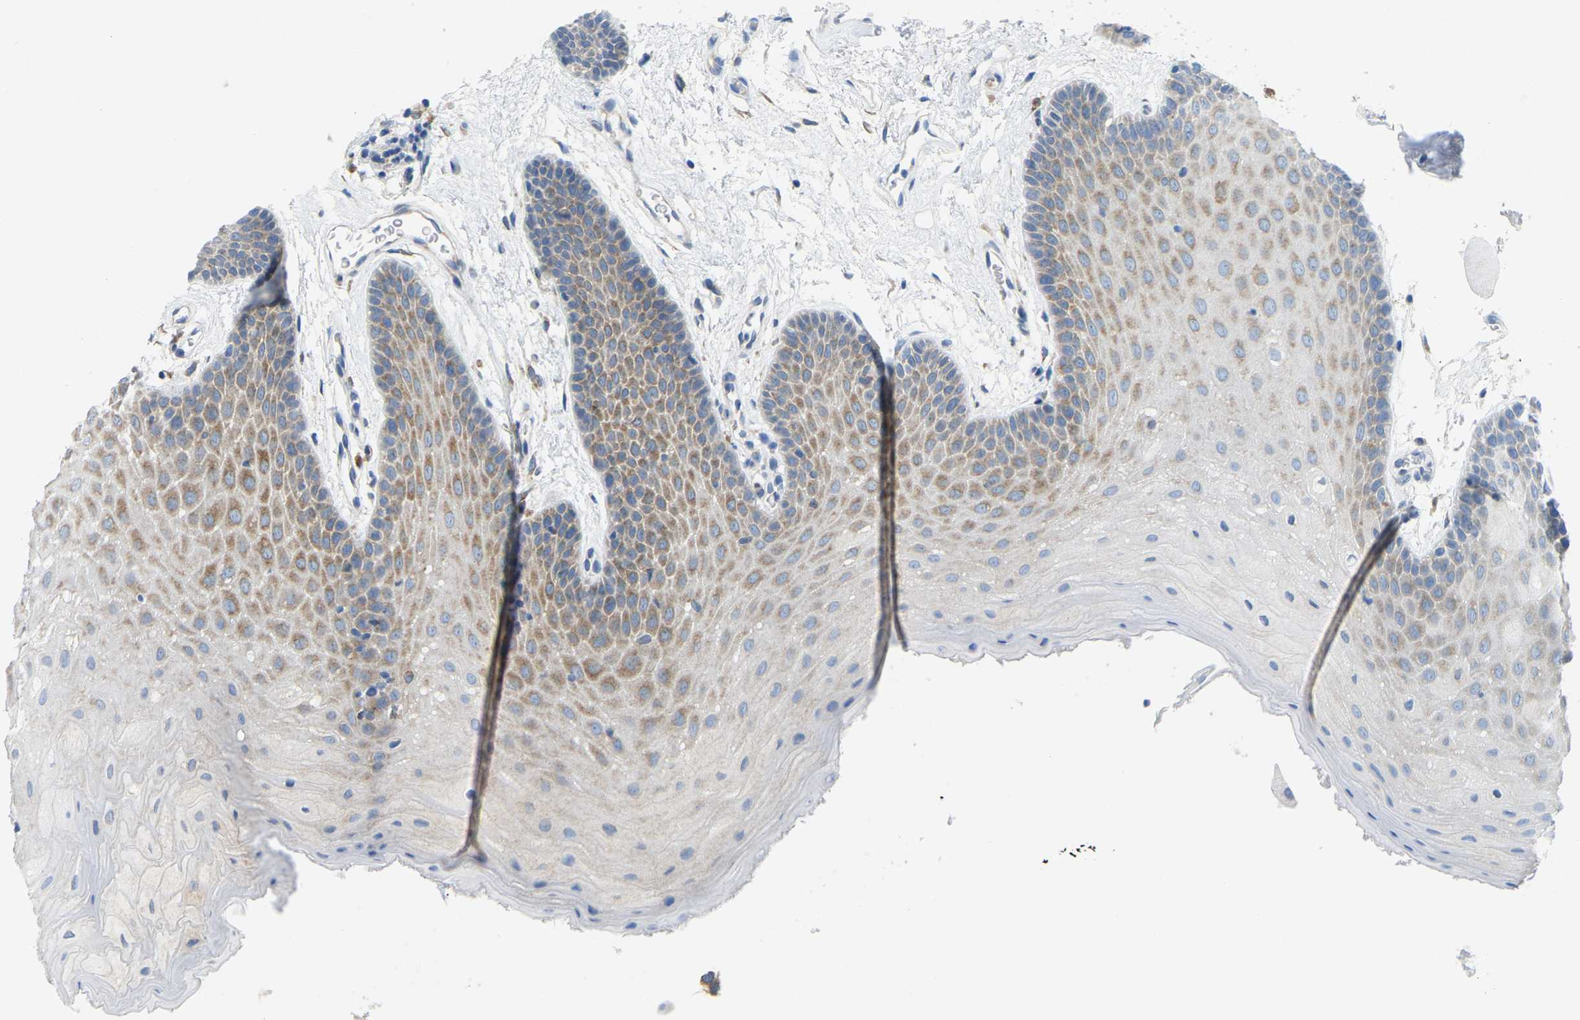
{"staining": {"intensity": "weak", "quantity": ">75%", "location": "cytoplasmic/membranous"}, "tissue": "oral mucosa", "cell_type": "Squamous epithelial cells", "image_type": "normal", "snomed": [{"axis": "morphology", "description": "Normal tissue, NOS"}, {"axis": "morphology", "description": "Squamous cell carcinoma, NOS"}, {"axis": "topography", "description": "Oral tissue"}, {"axis": "topography", "description": "Head-Neck"}], "caption": "Approximately >75% of squamous epithelial cells in benign oral mucosa display weak cytoplasmic/membranous protein positivity as visualized by brown immunohistochemical staining.", "gene": "SND1", "patient": {"sex": "male", "age": 71}}